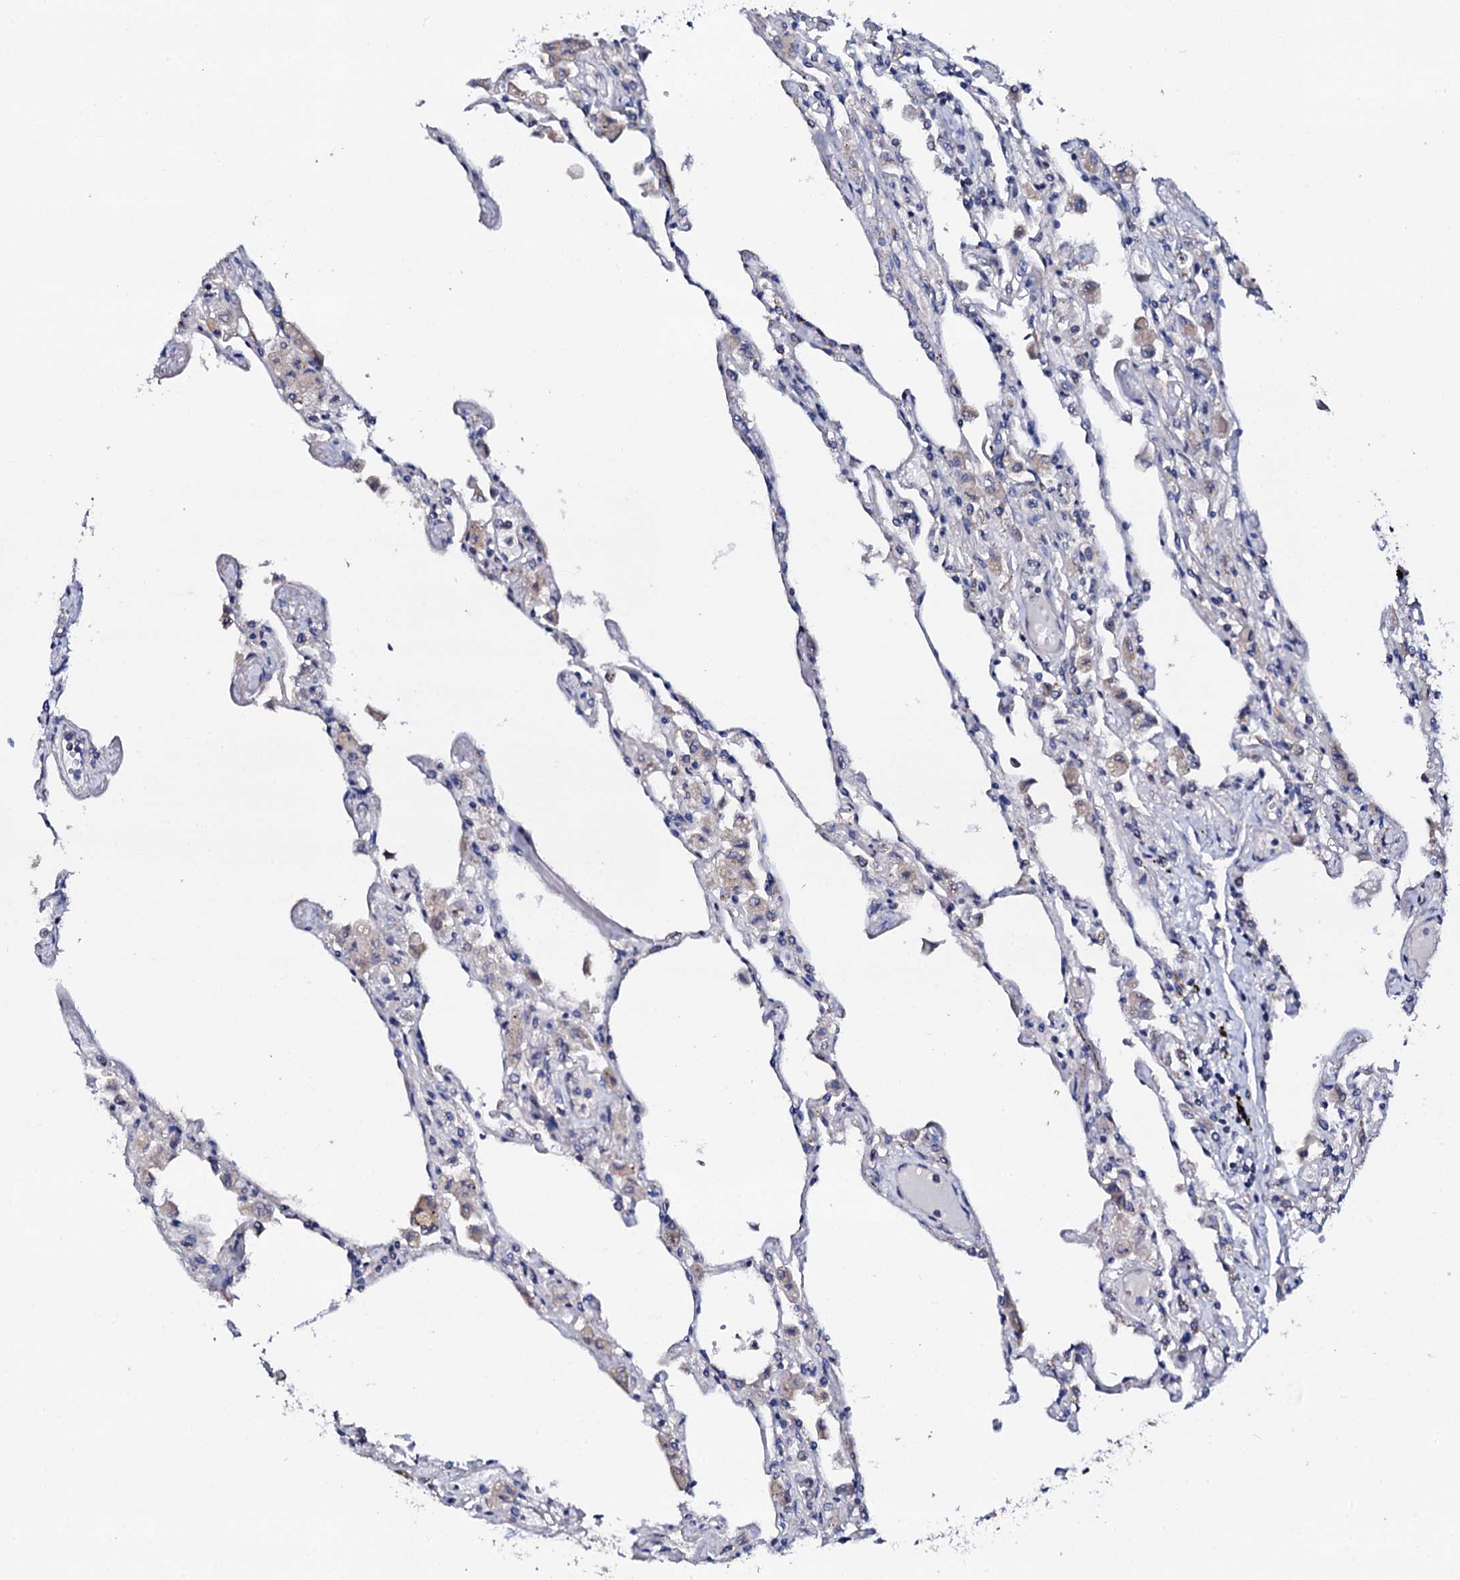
{"staining": {"intensity": "negative", "quantity": "none", "location": "none"}, "tissue": "lung", "cell_type": "Alveolar cells", "image_type": "normal", "snomed": [{"axis": "morphology", "description": "Normal tissue, NOS"}, {"axis": "topography", "description": "Bronchus"}, {"axis": "topography", "description": "Lung"}], "caption": "This is an immunohistochemistry image of unremarkable human lung. There is no staining in alveolar cells.", "gene": "TCAF2C", "patient": {"sex": "female", "age": 49}}